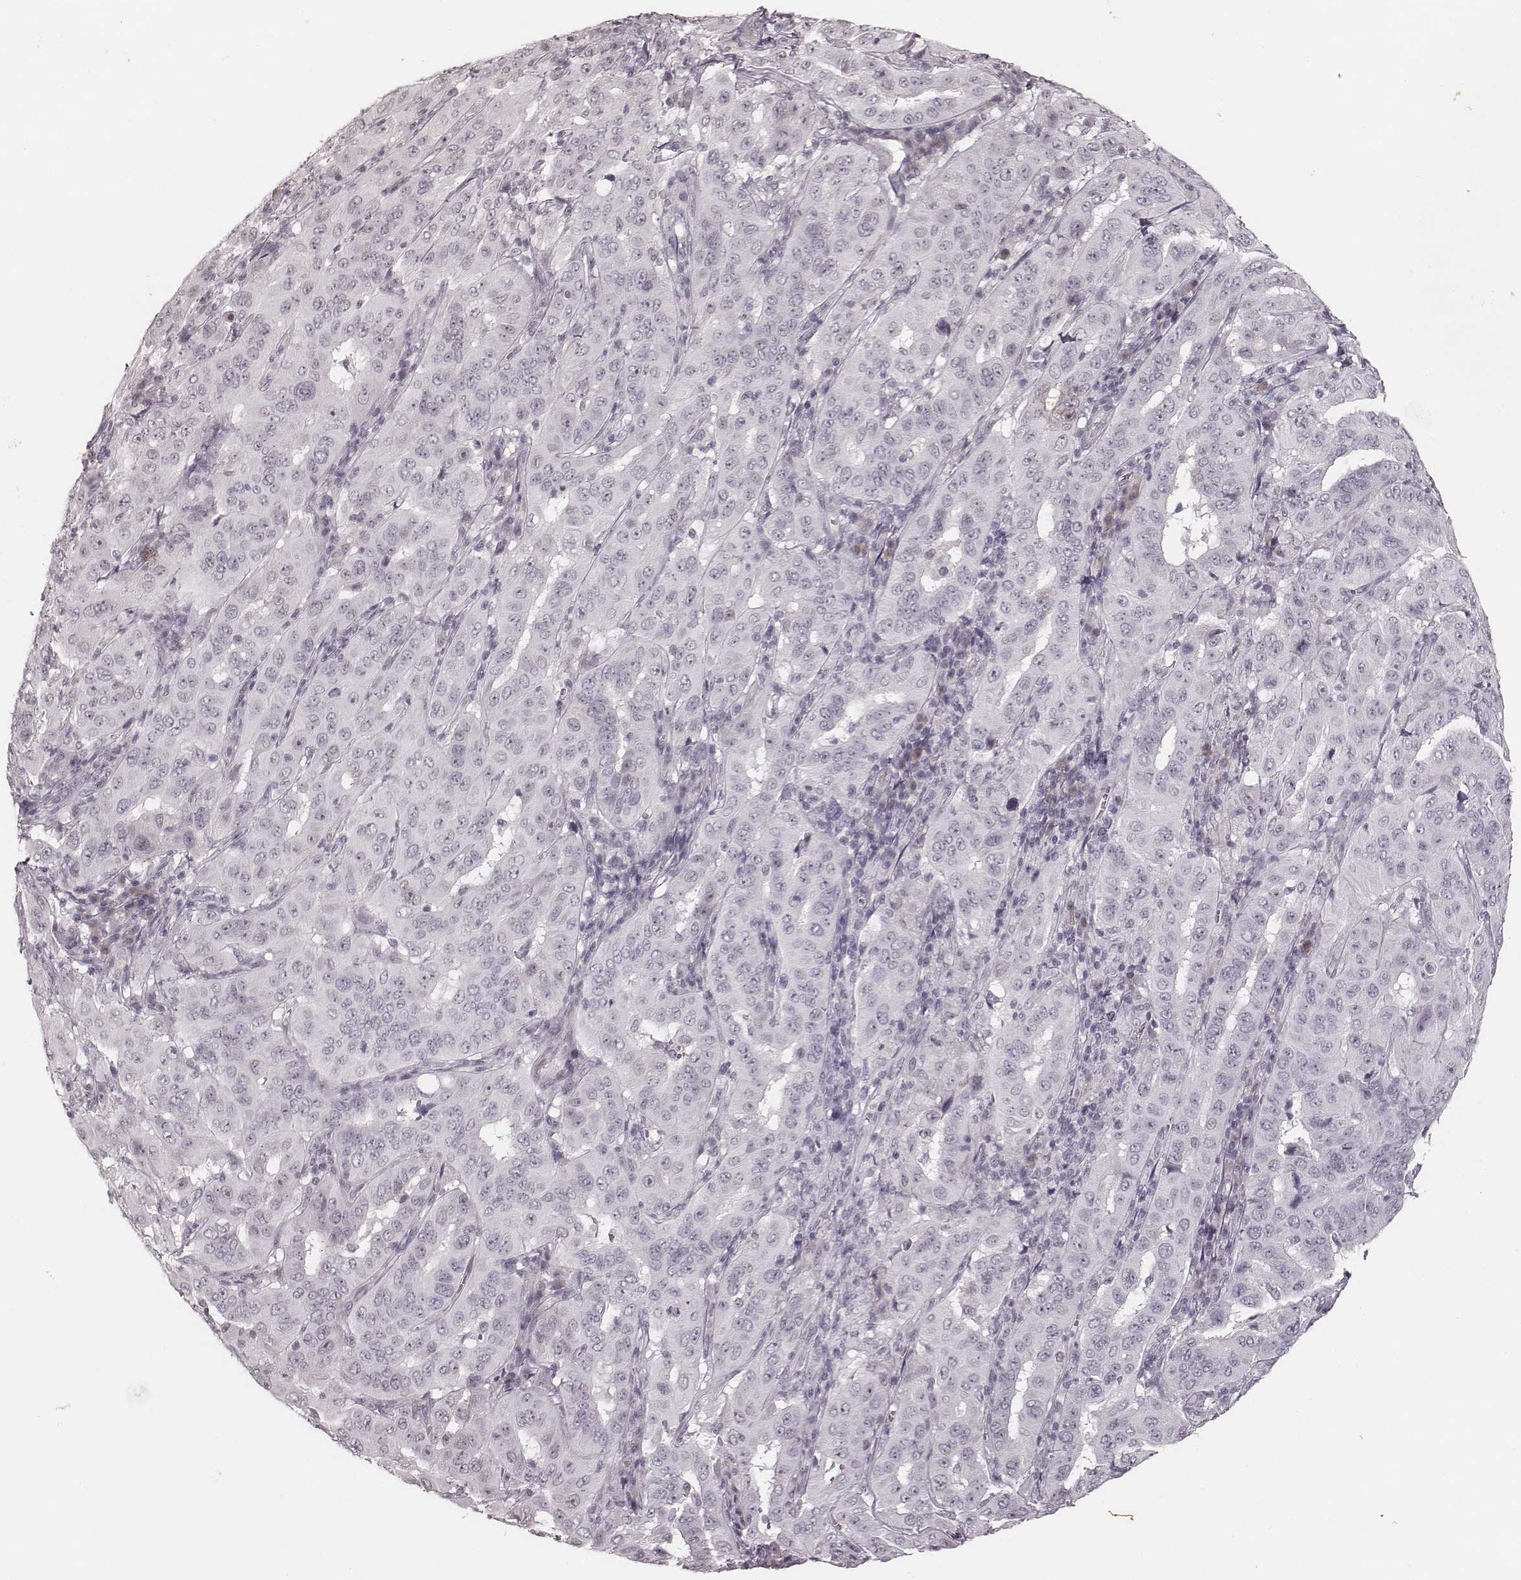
{"staining": {"intensity": "negative", "quantity": "none", "location": "none"}, "tissue": "pancreatic cancer", "cell_type": "Tumor cells", "image_type": "cancer", "snomed": [{"axis": "morphology", "description": "Adenocarcinoma, NOS"}, {"axis": "topography", "description": "Pancreas"}], "caption": "This is an immunohistochemistry (IHC) image of human pancreatic cancer (adenocarcinoma). There is no expression in tumor cells.", "gene": "MSX1", "patient": {"sex": "male", "age": 63}}